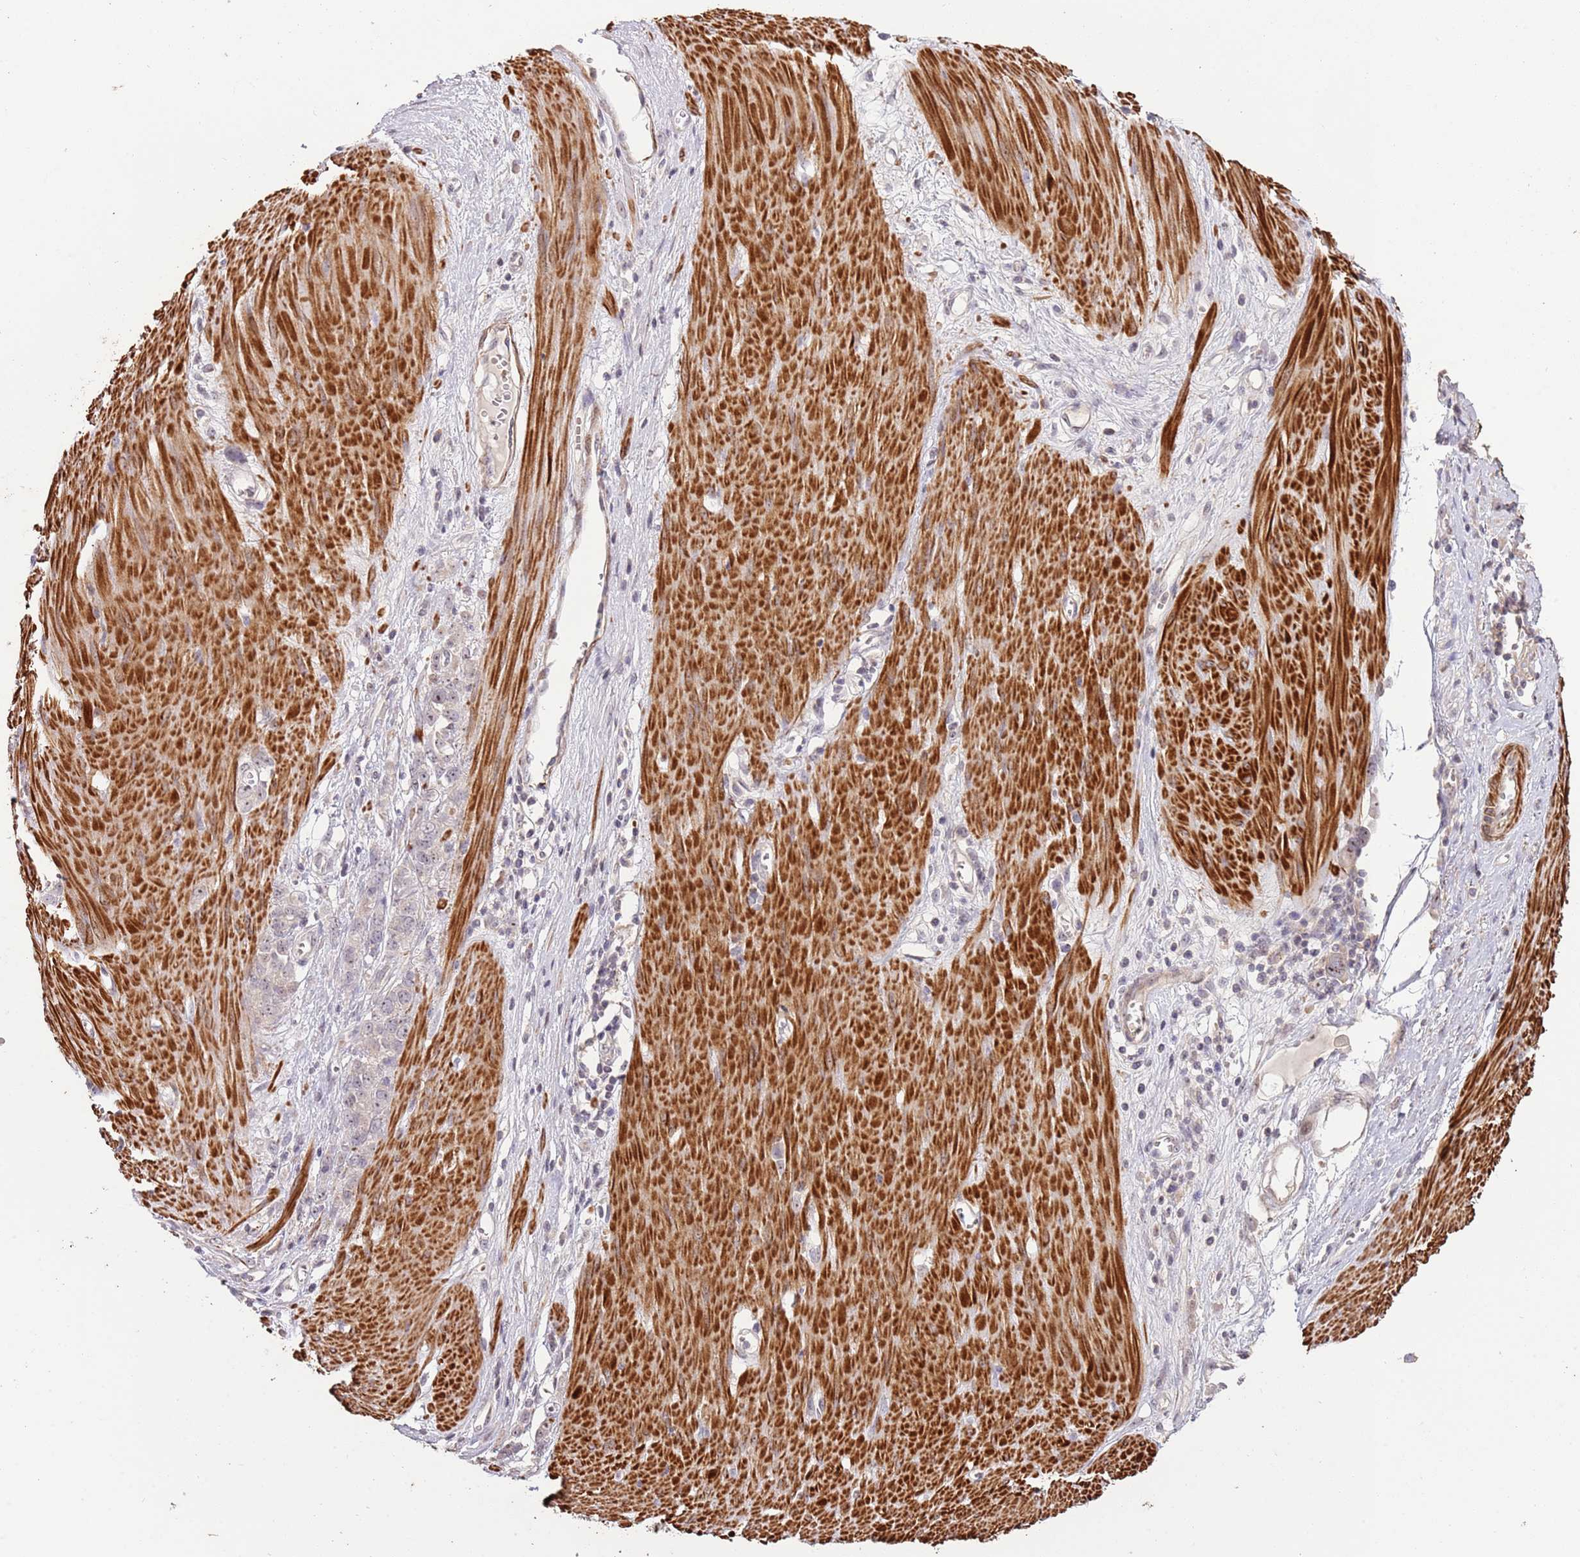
{"staining": {"intensity": "negative", "quantity": "none", "location": "none"}, "tissue": "stomach cancer", "cell_type": "Tumor cells", "image_type": "cancer", "snomed": [{"axis": "morphology", "description": "Adenocarcinoma, NOS"}, {"axis": "topography", "description": "Stomach"}], "caption": "Photomicrograph shows no protein positivity in tumor cells of stomach cancer tissue.", "gene": "ADTRP", "patient": {"sex": "female", "age": 76}}